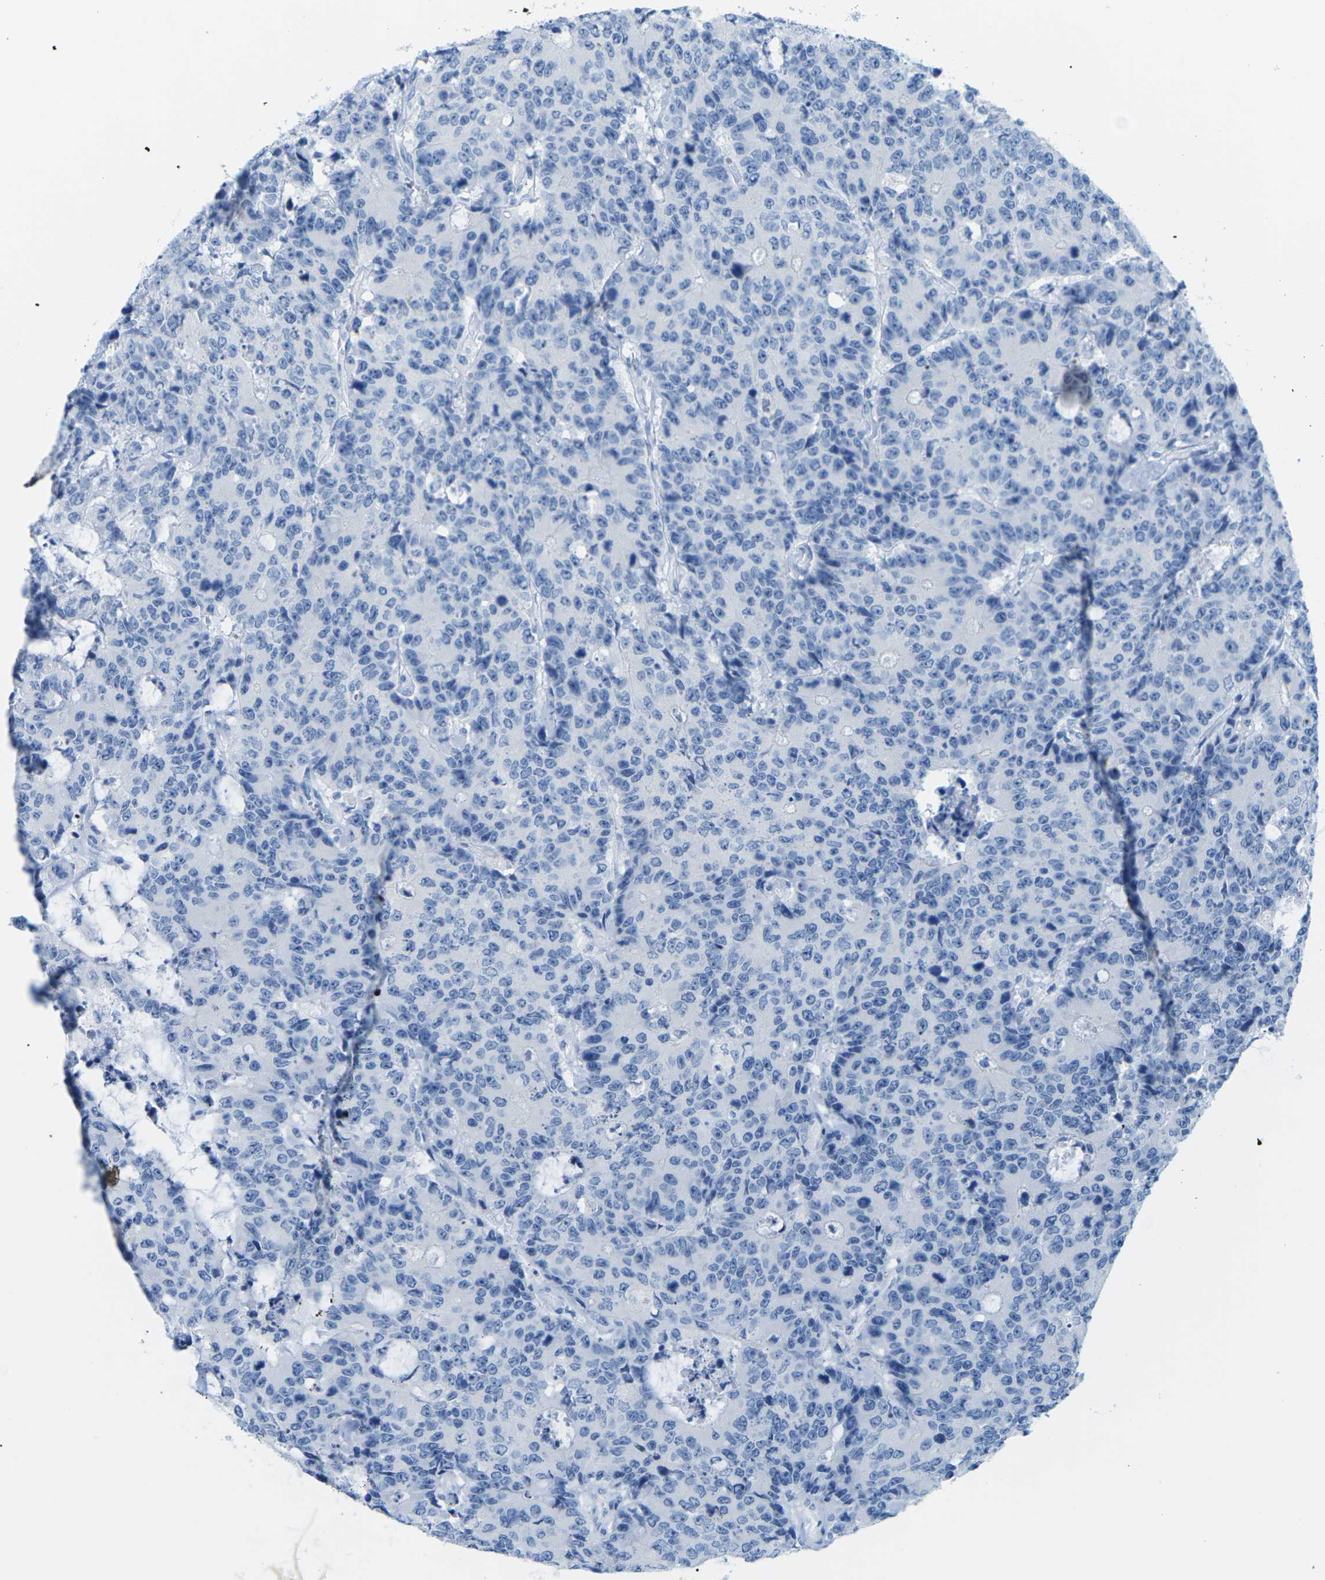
{"staining": {"intensity": "negative", "quantity": "none", "location": "none"}, "tissue": "colorectal cancer", "cell_type": "Tumor cells", "image_type": "cancer", "snomed": [{"axis": "morphology", "description": "Adenocarcinoma, NOS"}, {"axis": "topography", "description": "Colon"}], "caption": "Immunohistochemical staining of human colorectal cancer displays no significant staining in tumor cells.", "gene": "SLC12A1", "patient": {"sex": "female", "age": 86}}